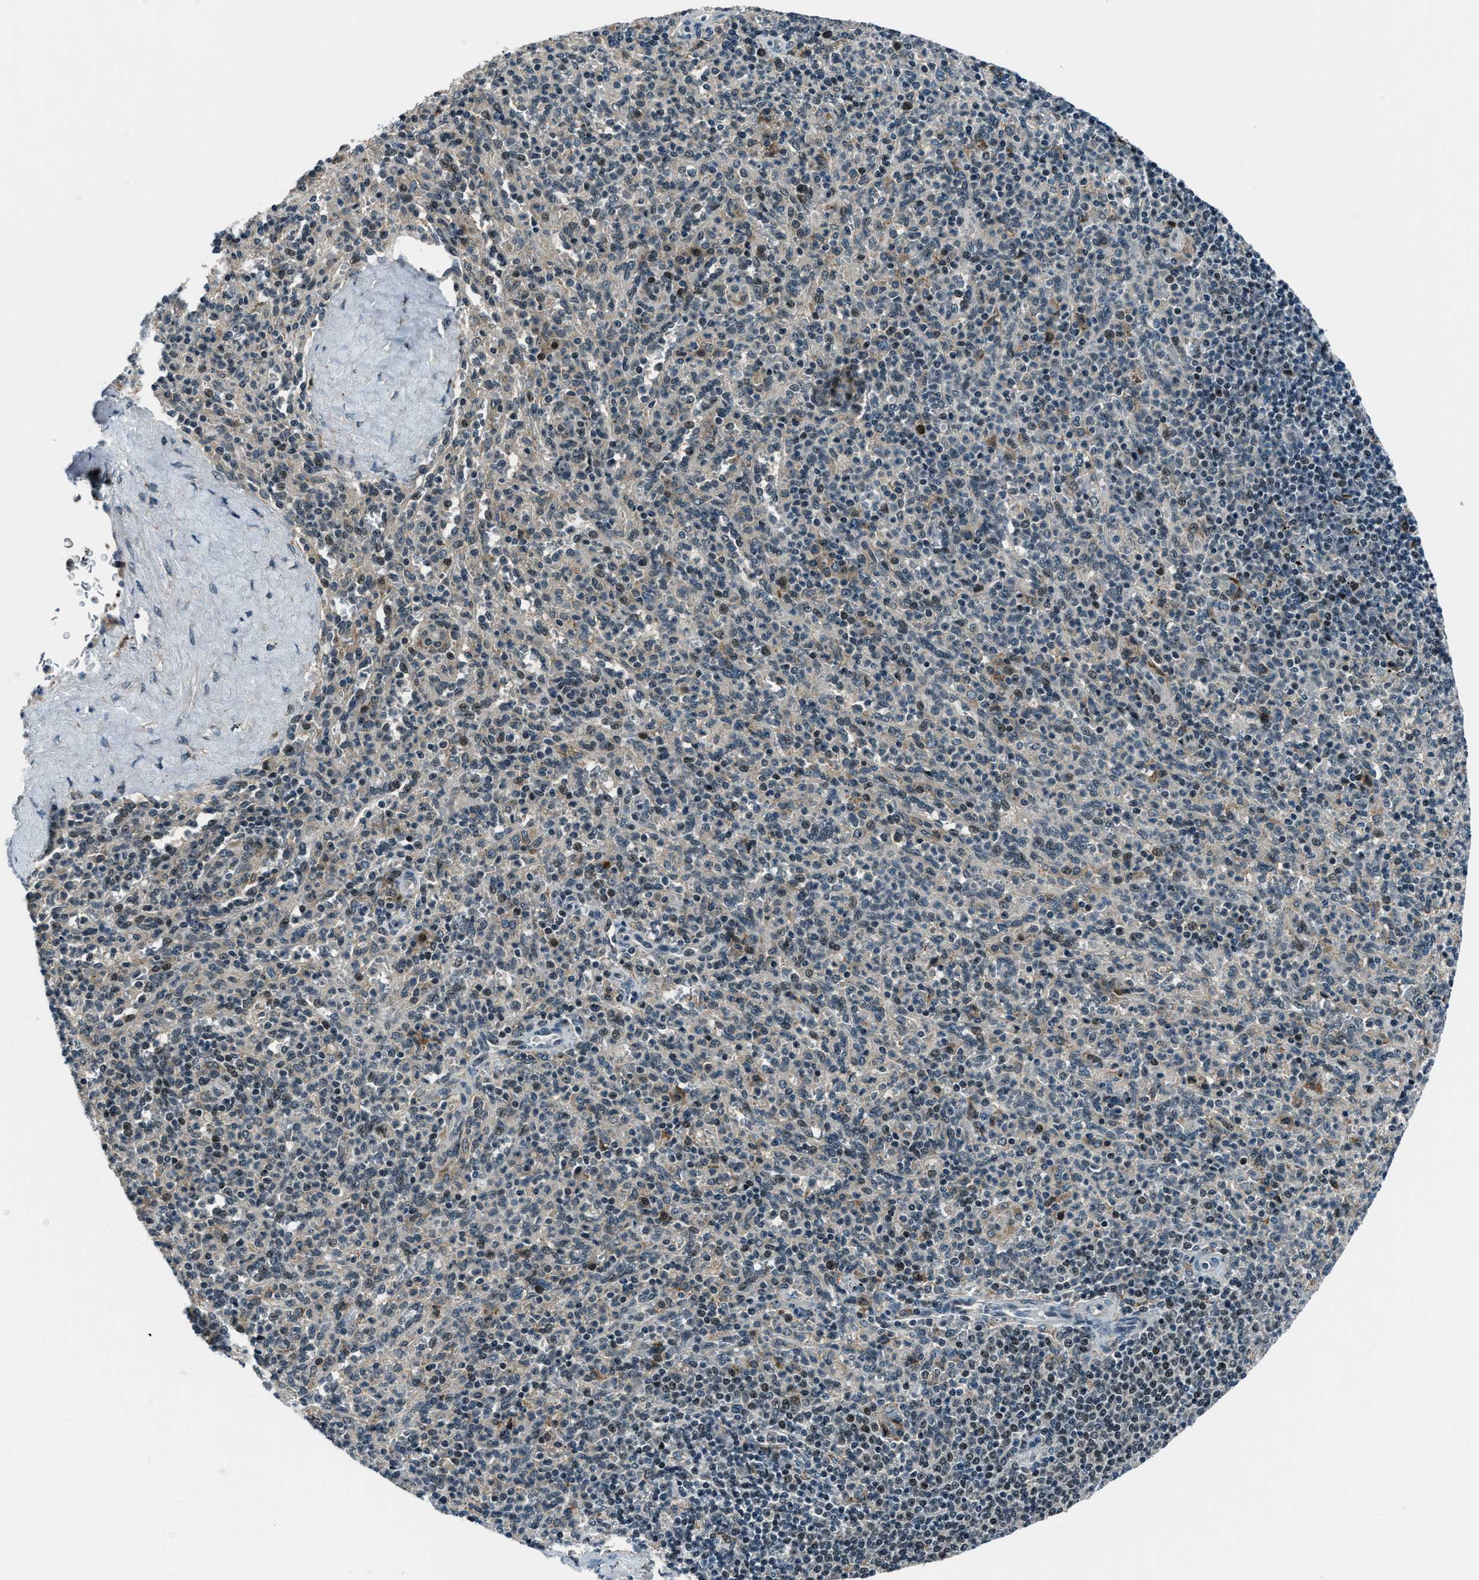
{"staining": {"intensity": "moderate", "quantity": "<25%", "location": "cytoplasmic/membranous"}, "tissue": "spleen", "cell_type": "Cells in red pulp", "image_type": "normal", "snomed": [{"axis": "morphology", "description": "Normal tissue, NOS"}, {"axis": "topography", "description": "Spleen"}], "caption": "Immunohistochemistry (IHC) (DAB) staining of benign spleen displays moderate cytoplasmic/membranous protein expression in about <25% of cells in red pulp.", "gene": "ACTL9", "patient": {"sex": "male", "age": 36}}